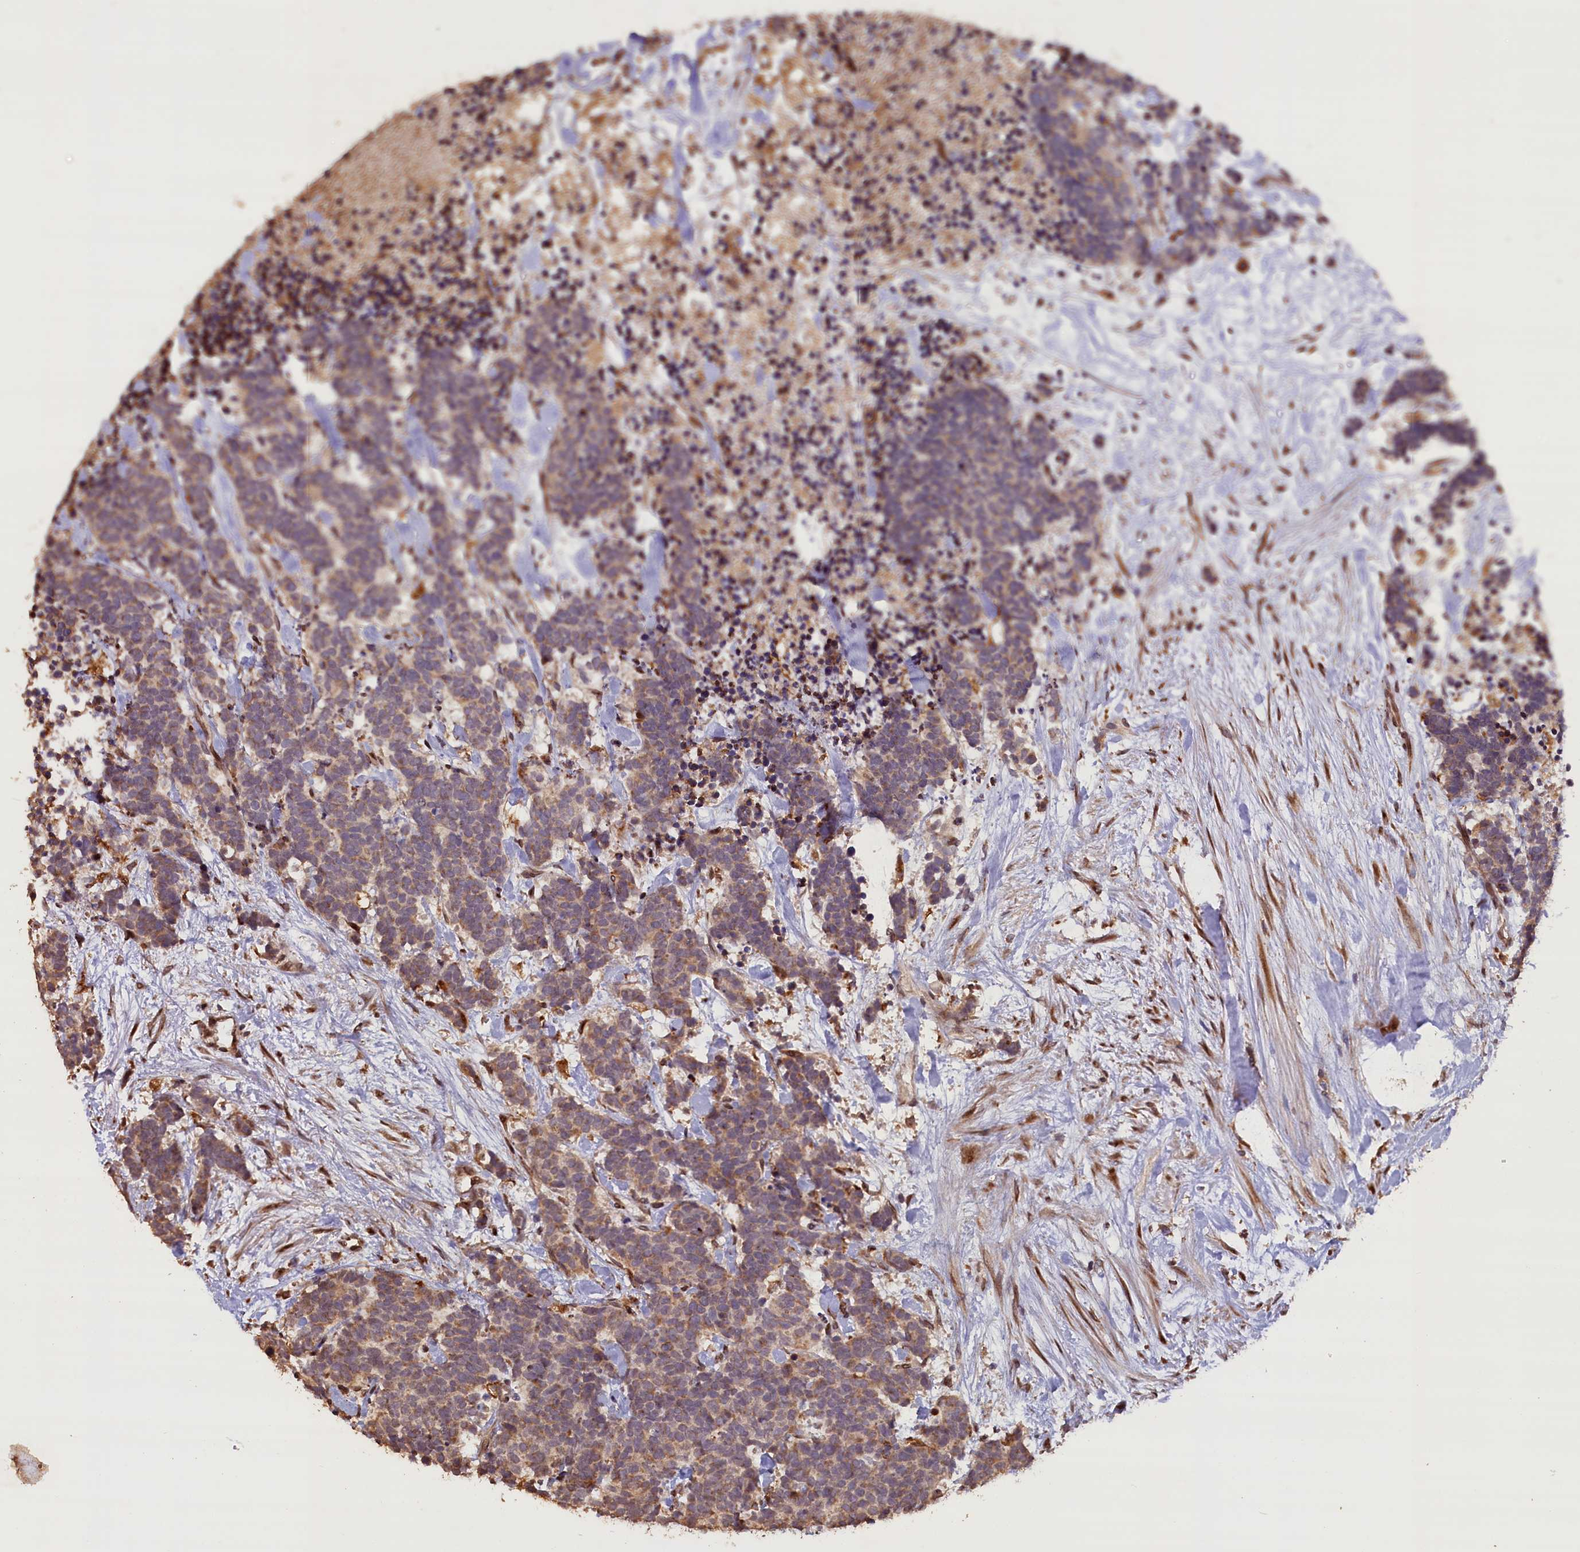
{"staining": {"intensity": "weak", "quantity": "<25%", "location": "cytoplasmic/membranous"}, "tissue": "carcinoid", "cell_type": "Tumor cells", "image_type": "cancer", "snomed": [{"axis": "morphology", "description": "Carcinoma, NOS"}, {"axis": "morphology", "description": "Carcinoid, malignant, NOS"}, {"axis": "topography", "description": "Prostate"}], "caption": "DAB immunohistochemical staining of human carcinoid displays no significant positivity in tumor cells.", "gene": "SLC38A7", "patient": {"sex": "male", "age": 57}}